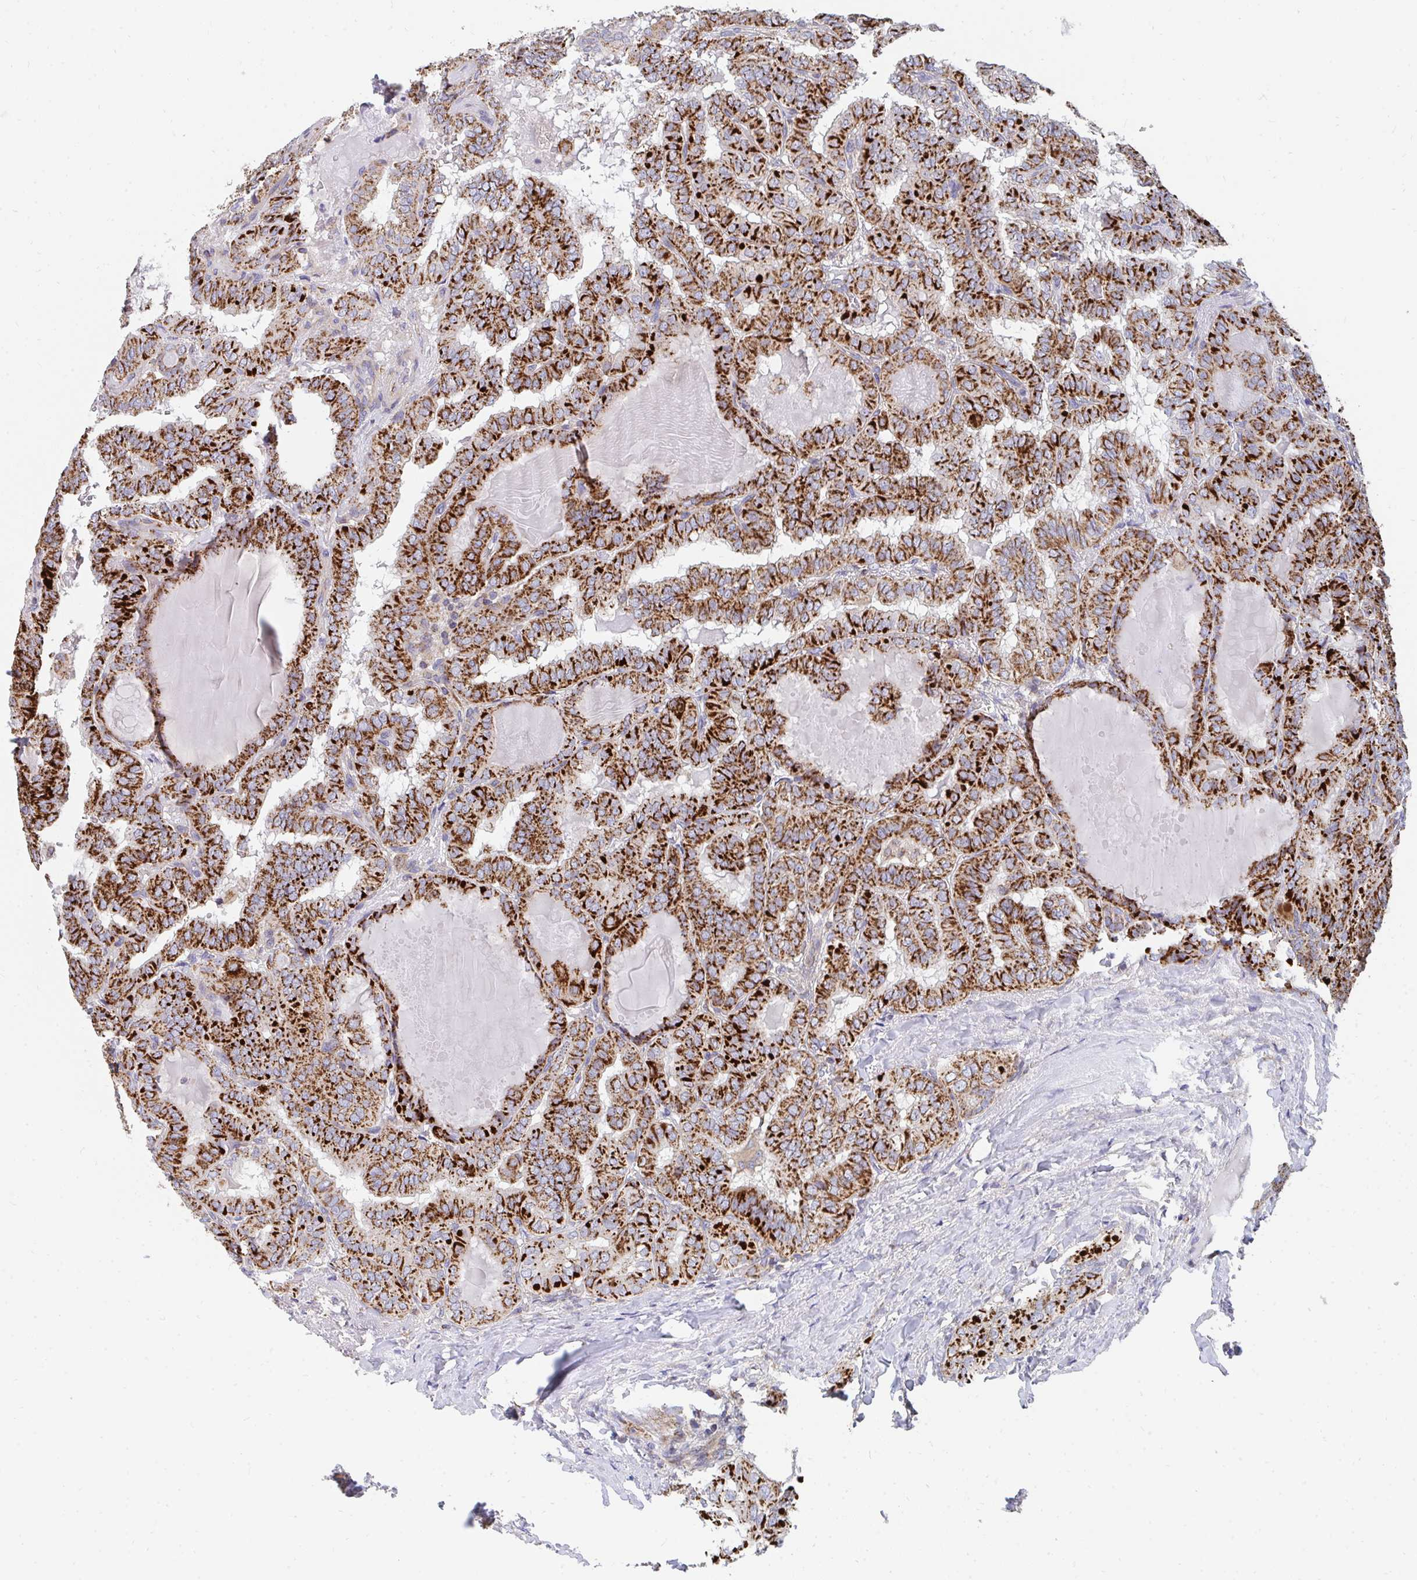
{"staining": {"intensity": "strong", "quantity": ">75%", "location": "cytoplasmic/membranous"}, "tissue": "thyroid cancer", "cell_type": "Tumor cells", "image_type": "cancer", "snomed": [{"axis": "morphology", "description": "Papillary adenocarcinoma, NOS"}, {"axis": "topography", "description": "Thyroid gland"}], "caption": "A brown stain labels strong cytoplasmic/membranous expression of a protein in thyroid cancer (papillary adenocarcinoma) tumor cells.", "gene": "PC", "patient": {"sex": "female", "age": 46}}